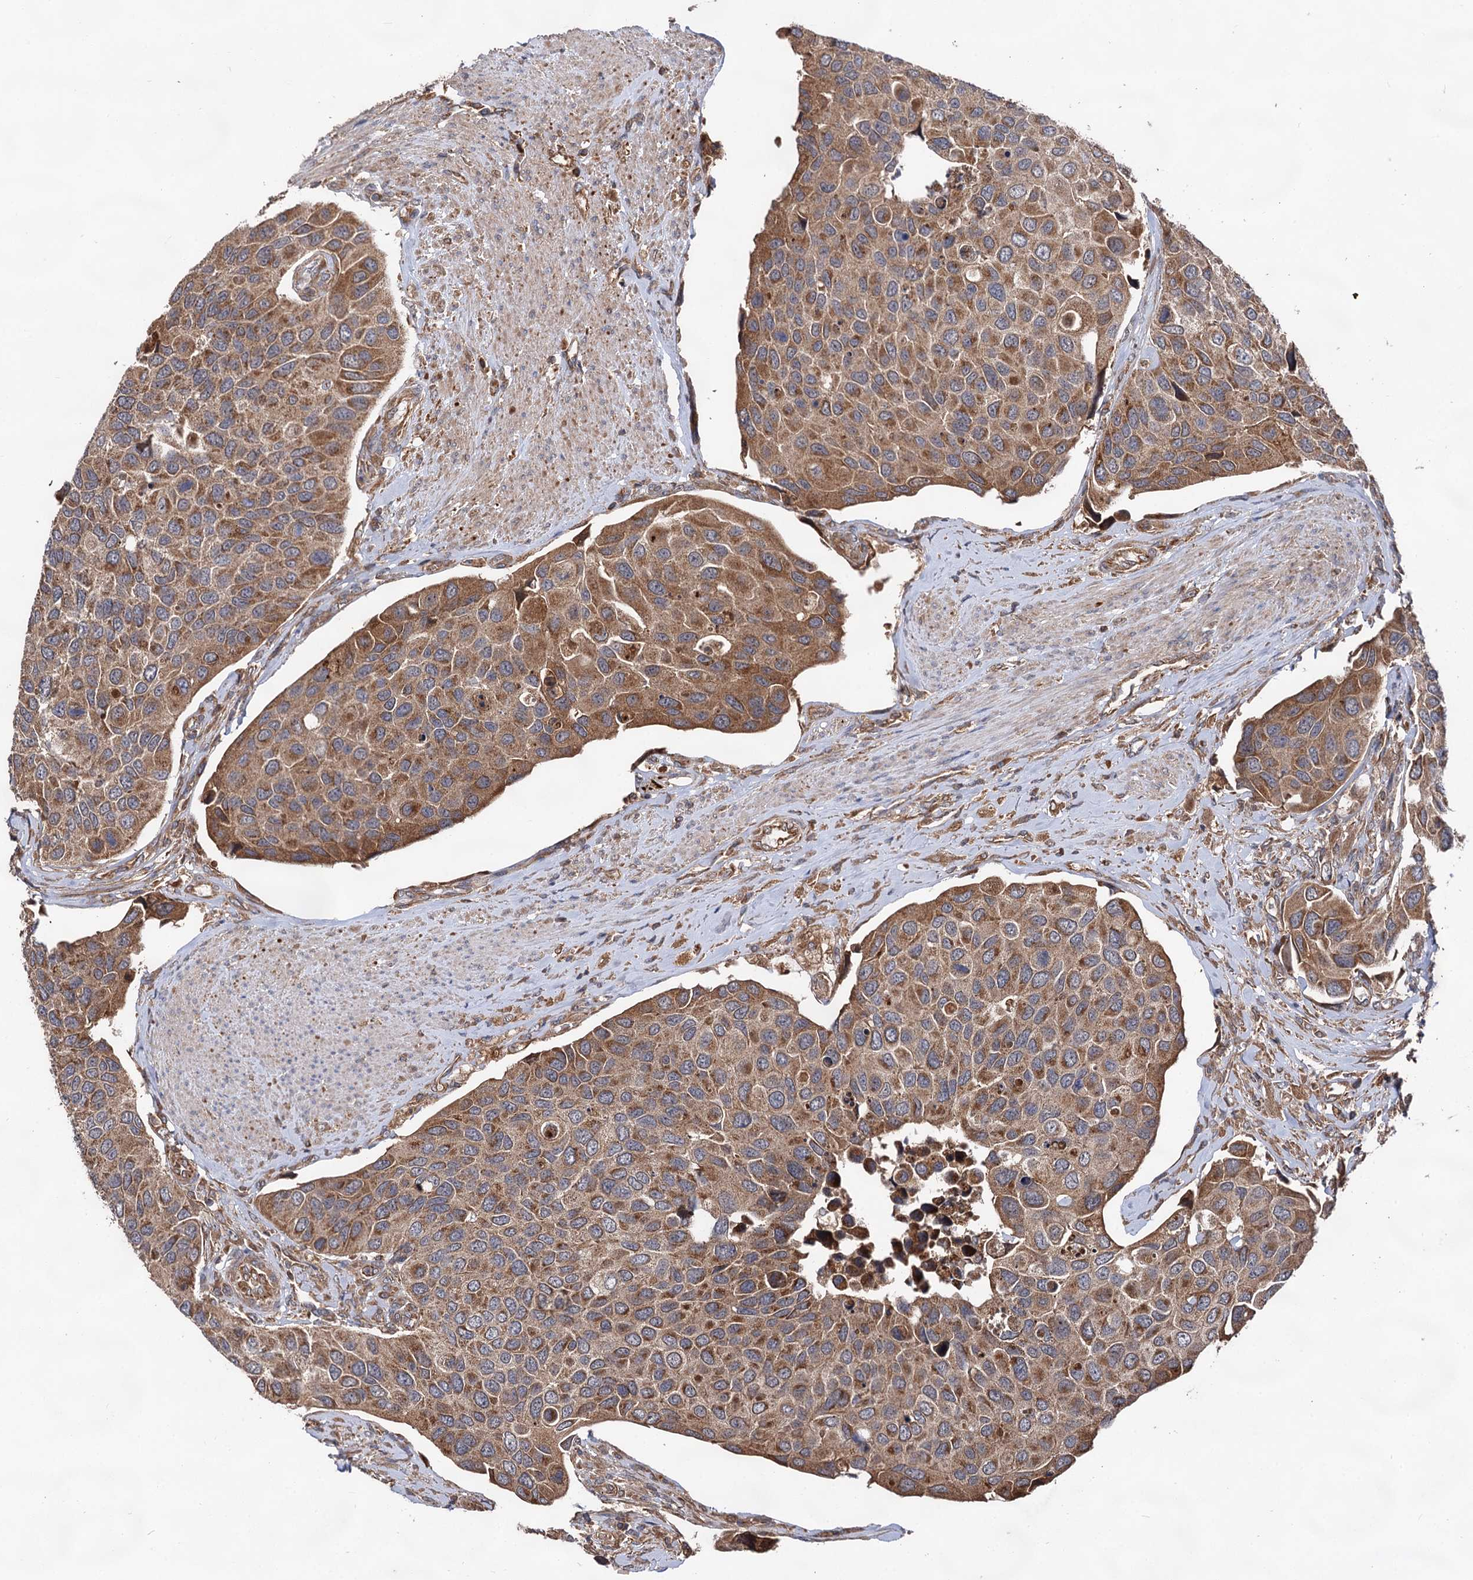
{"staining": {"intensity": "moderate", "quantity": ">75%", "location": "cytoplasmic/membranous"}, "tissue": "urothelial cancer", "cell_type": "Tumor cells", "image_type": "cancer", "snomed": [{"axis": "morphology", "description": "Urothelial carcinoma, High grade"}, {"axis": "topography", "description": "Urinary bladder"}], "caption": "Immunohistochemistry (IHC) (DAB (3,3'-diaminobenzidine)) staining of high-grade urothelial carcinoma reveals moderate cytoplasmic/membranous protein positivity in about >75% of tumor cells. (Stains: DAB (3,3'-diaminobenzidine) in brown, nuclei in blue, Microscopy: brightfield microscopy at high magnification).", "gene": "TEX9", "patient": {"sex": "male", "age": 74}}